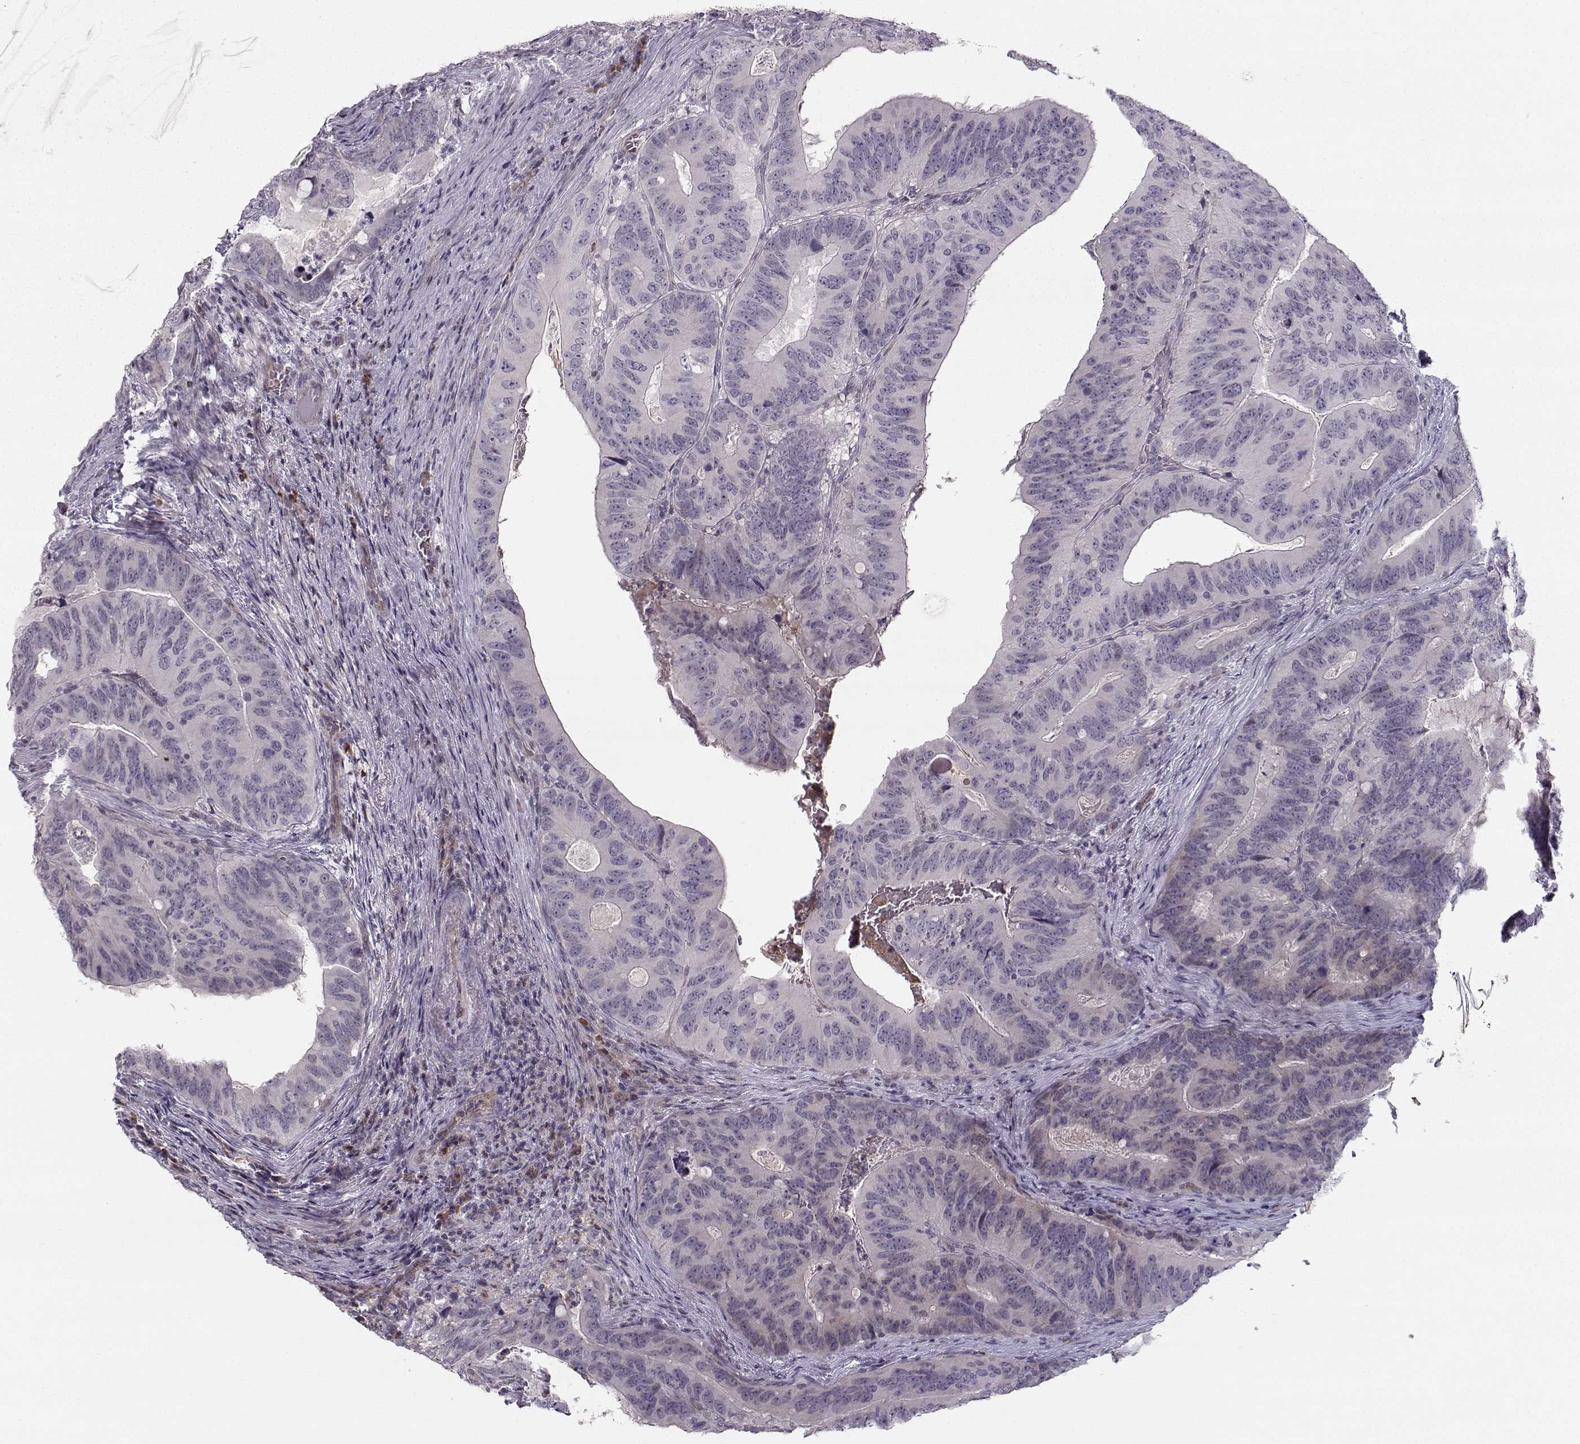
{"staining": {"intensity": "negative", "quantity": "none", "location": "none"}, "tissue": "colorectal cancer", "cell_type": "Tumor cells", "image_type": "cancer", "snomed": [{"axis": "morphology", "description": "Adenocarcinoma, NOS"}, {"axis": "topography", "description": "Colon"}], "caption": "Tumor cells are negative for protein expression in human colorectal cancer.", "gene": "OPRD1", "patient": {"sex": "male", "age": 79}}